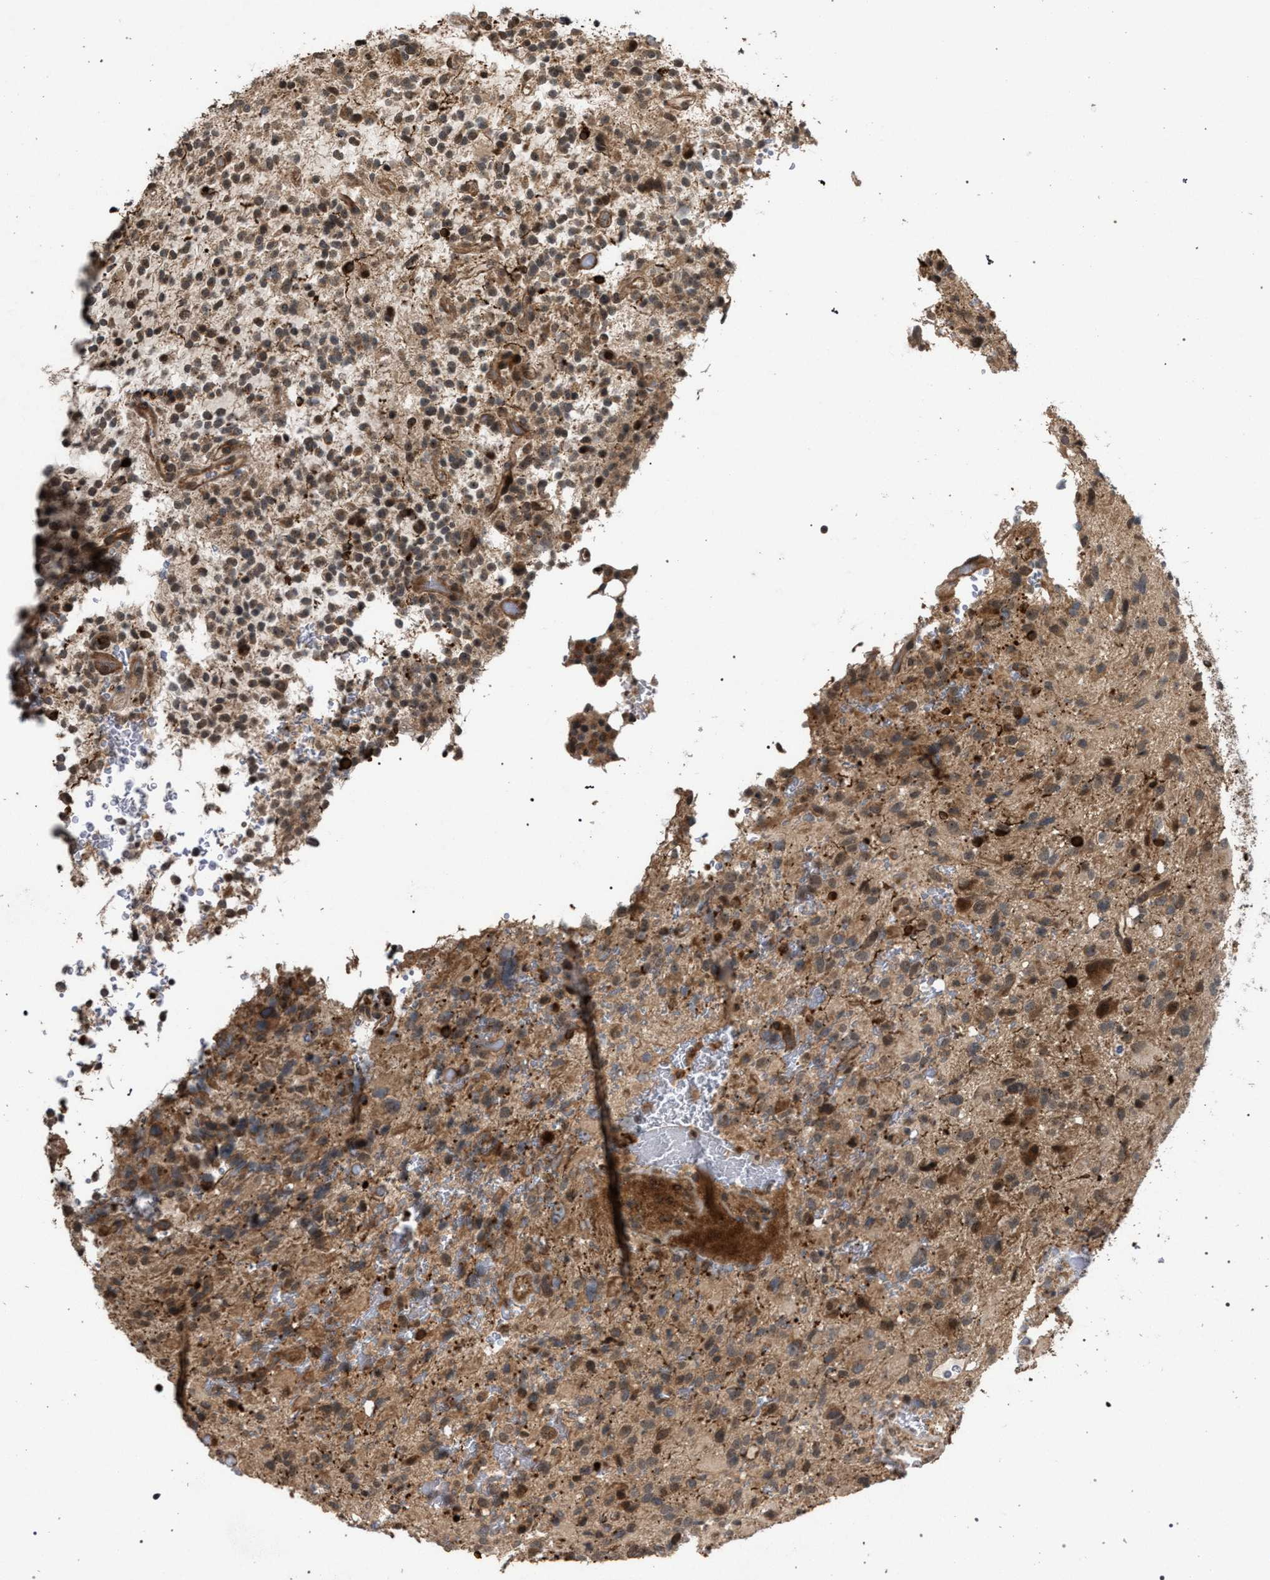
{"staining": {"intensity": "weak", "quantity": ">75%", "location": "cytoplasmic/membranous"}, "tissue": "glioma", "cell_type": "Tumor cells", "image_type": "cancer", "snomed": [{"axis": "morphology", "description": "Glioma, malignant, High grade"}, {"axis": "topography", "description": "Brain"}], "caption": "Immunohistochemistry micrograph of neoplastic tissue: human glioma stained using IHC reveals low levels of weak protein expression localized specifically in the cytoplasmic/membranous of tumor cells, appearing as a cytoplasmic/membranous brown color.", "gene": "IRAK4", "patient": {"sex": "male", "age": 48}}